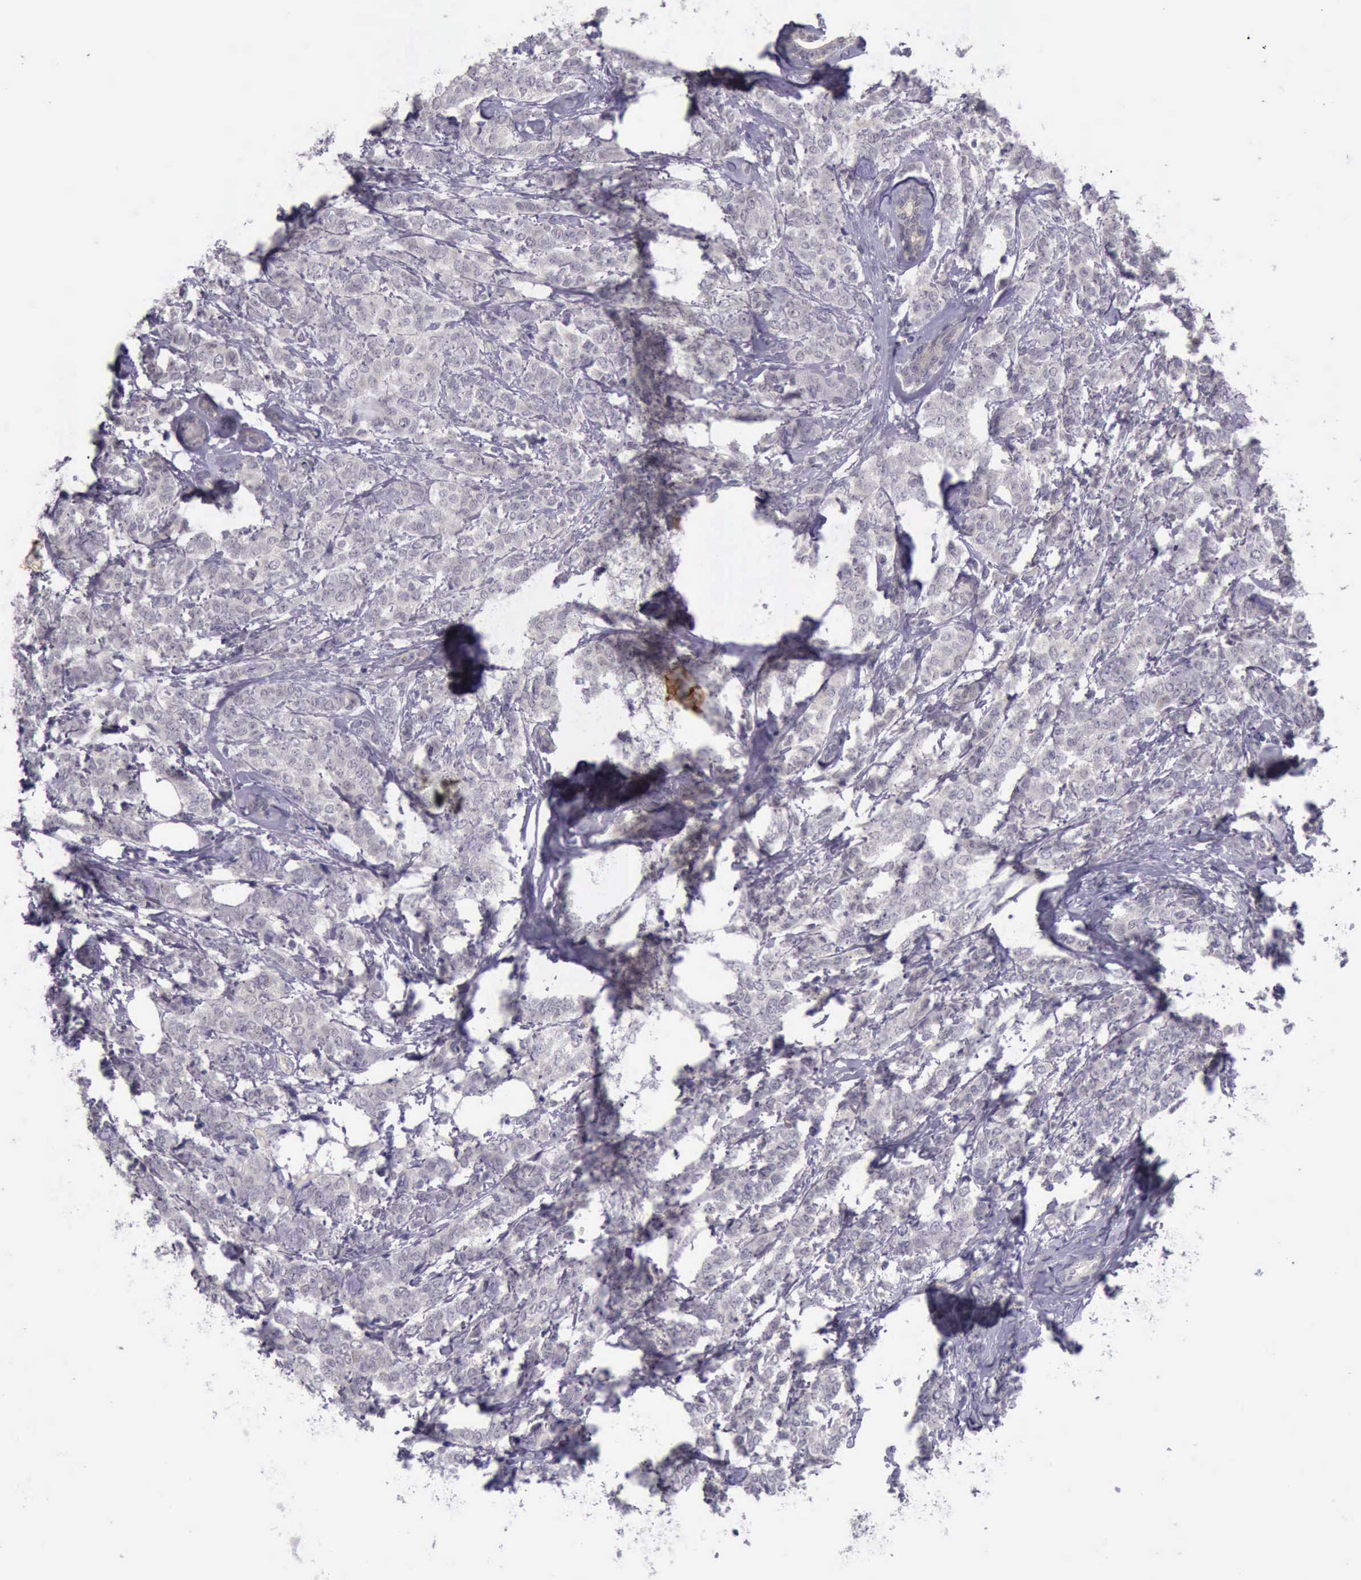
{"staining": {"intensity": "weak", "quantity": "<25%", "location": "cytoplasmic/membranous"}, "tissue": "breast cancer", "cell_type": "Tumor cells", "image_type": "cancer", "snomed": [{"axis": "morphology", "description": "Lobular carcinoma"}, {"axis": "topography", "description": "Breast"}], "caption": "The micrograph shows no staining of tumor cells in breast cancer.", "gene": "ARNT2", "patient": {"sex": "female", "age": 60}}